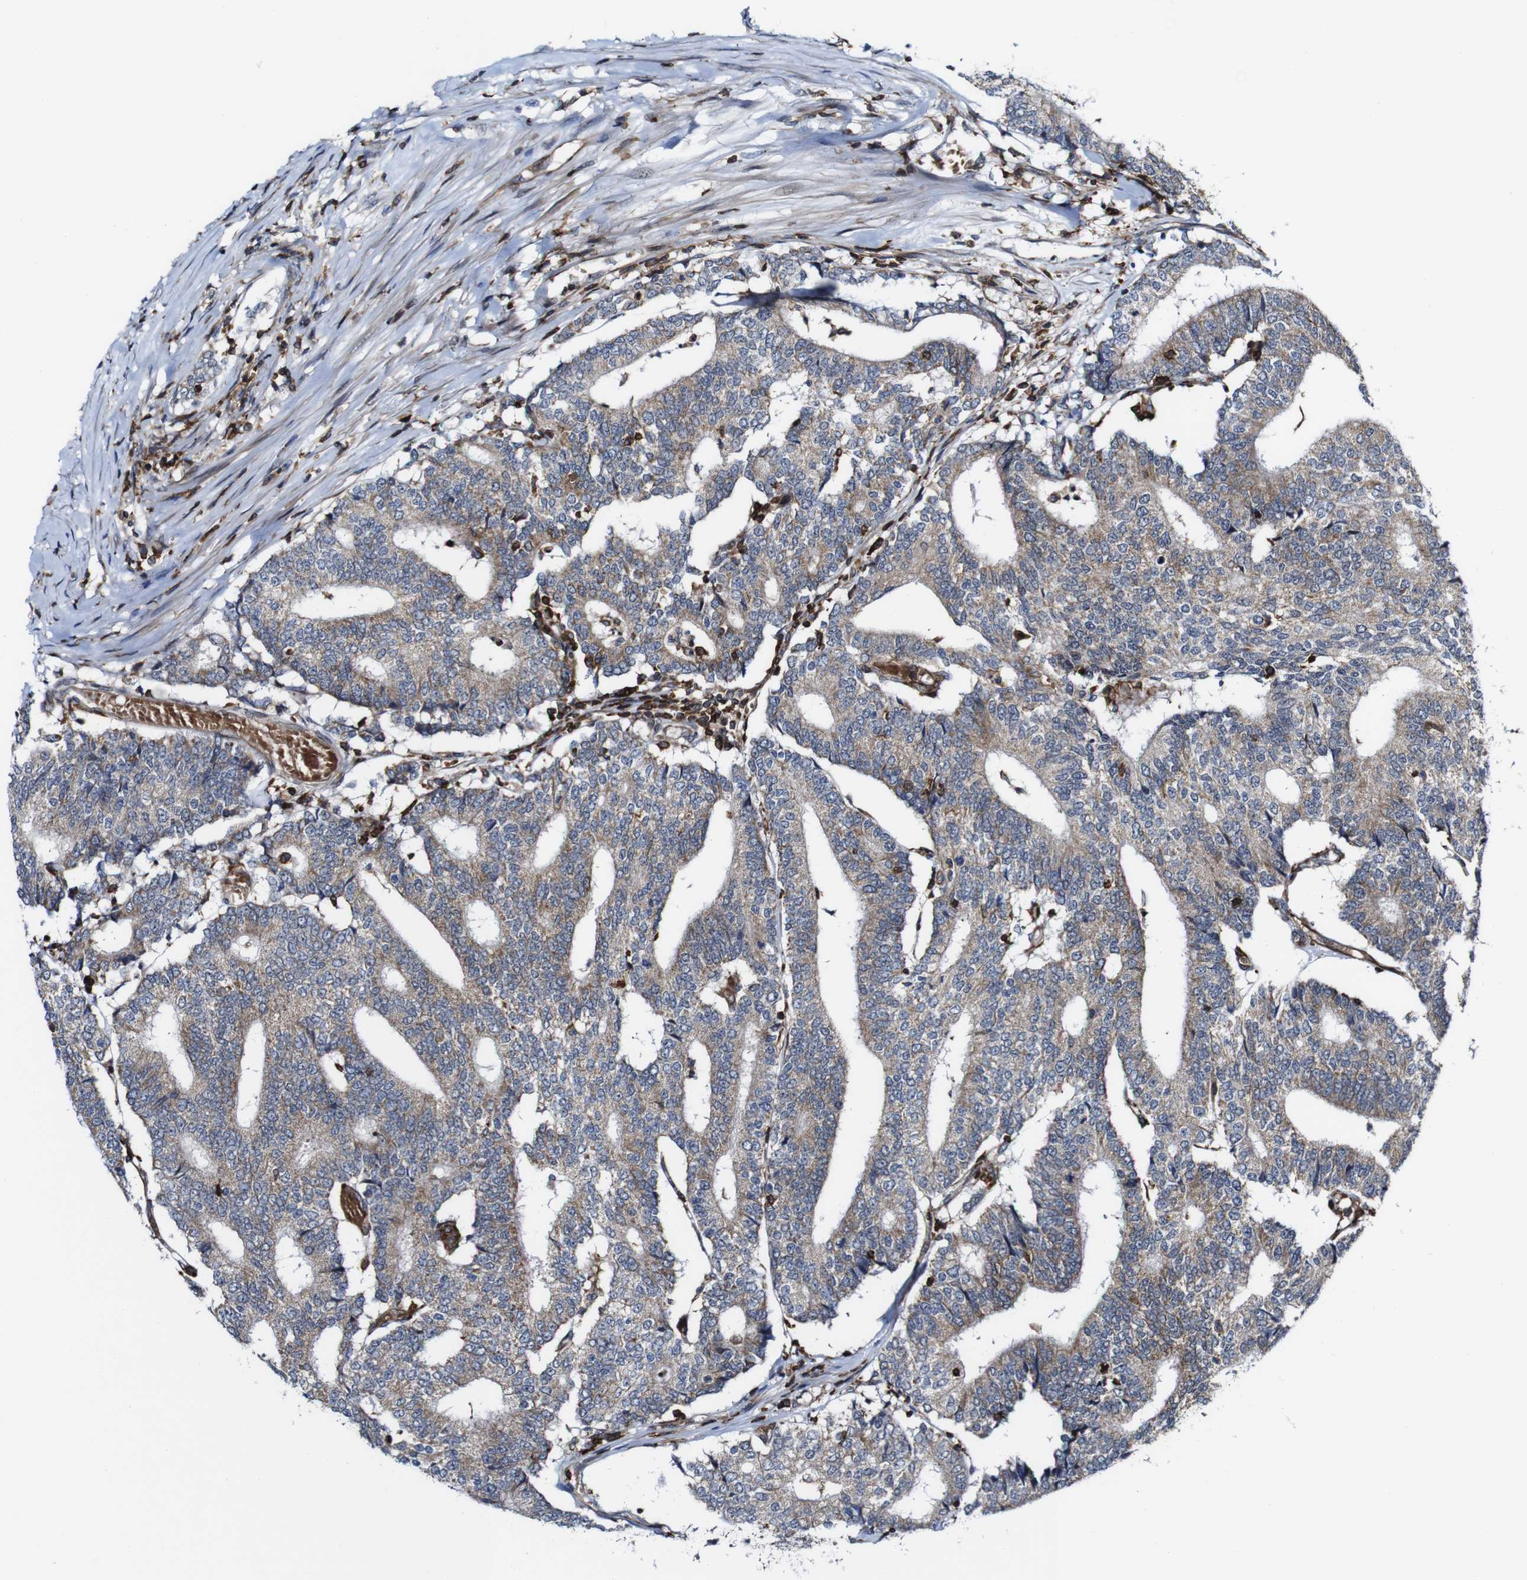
{"staining": {"intensity": "weak", "quantity": ">75%", "location": "cytoplasmic/membranous"}, "tissue": "prostate cancer", "cell_type": "Tumor cells", "image_type": "cancer", "snomed": [{"axis": "morphology", "description": "Normal tissue, NOS"}, {"axis": "morphology", "description": "Adenocarcinoma, High grade"}, {"axis": "topography", "description": "Prostate"}, {"axis": "topography", "description": "Seminal veicle"}], "caption": "Approximately >75% of tumor cells in prostate adenocarcinoma (high-grade) display weak cytoplasmic/membranous protein staining as visualized by brown immunohistochemical staining.", "gene": "JAK2", "patient": {"sex": "male", "age": 55}}